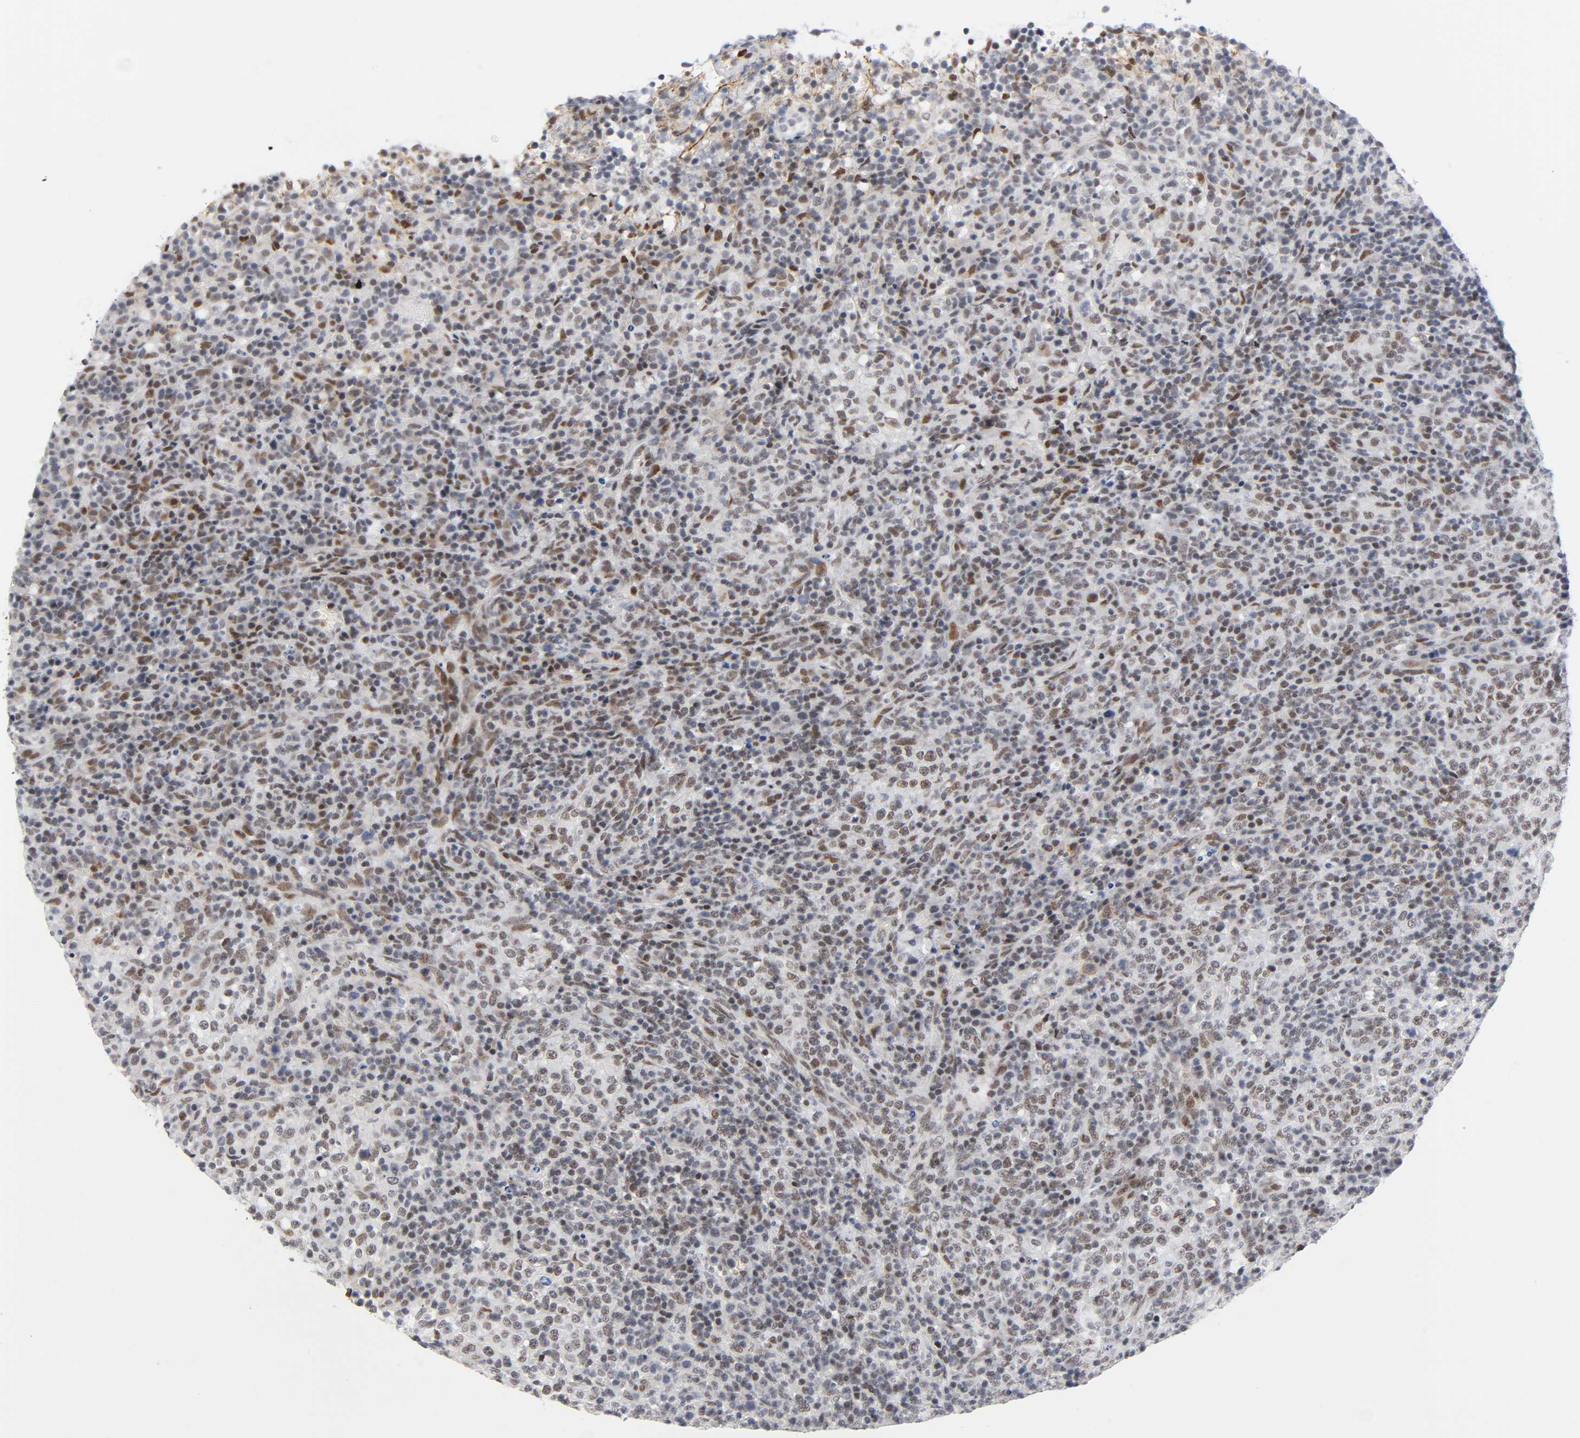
{"staining": {"intensity": "moderate", "quantity": "25%-75%", "location": "nuclear"}, "tissue": "lymphoma", "cell_type": "Tumor cells", "image_type": "cancer", "snomed": [{"axis": "morphology", "description": "Malignant lymphoma, non-Hodgkin's type, High grade"}, {"axis": "topography", "description": "Lymph node"}], "caption": "Immunohistochemical staining of human lymphoma shows medium levels of moderate nuclear protein staining in about 25%-75% of tumor cells.", "gene": "DIDO1", "patient": {"sex": "female", "age": 76}}